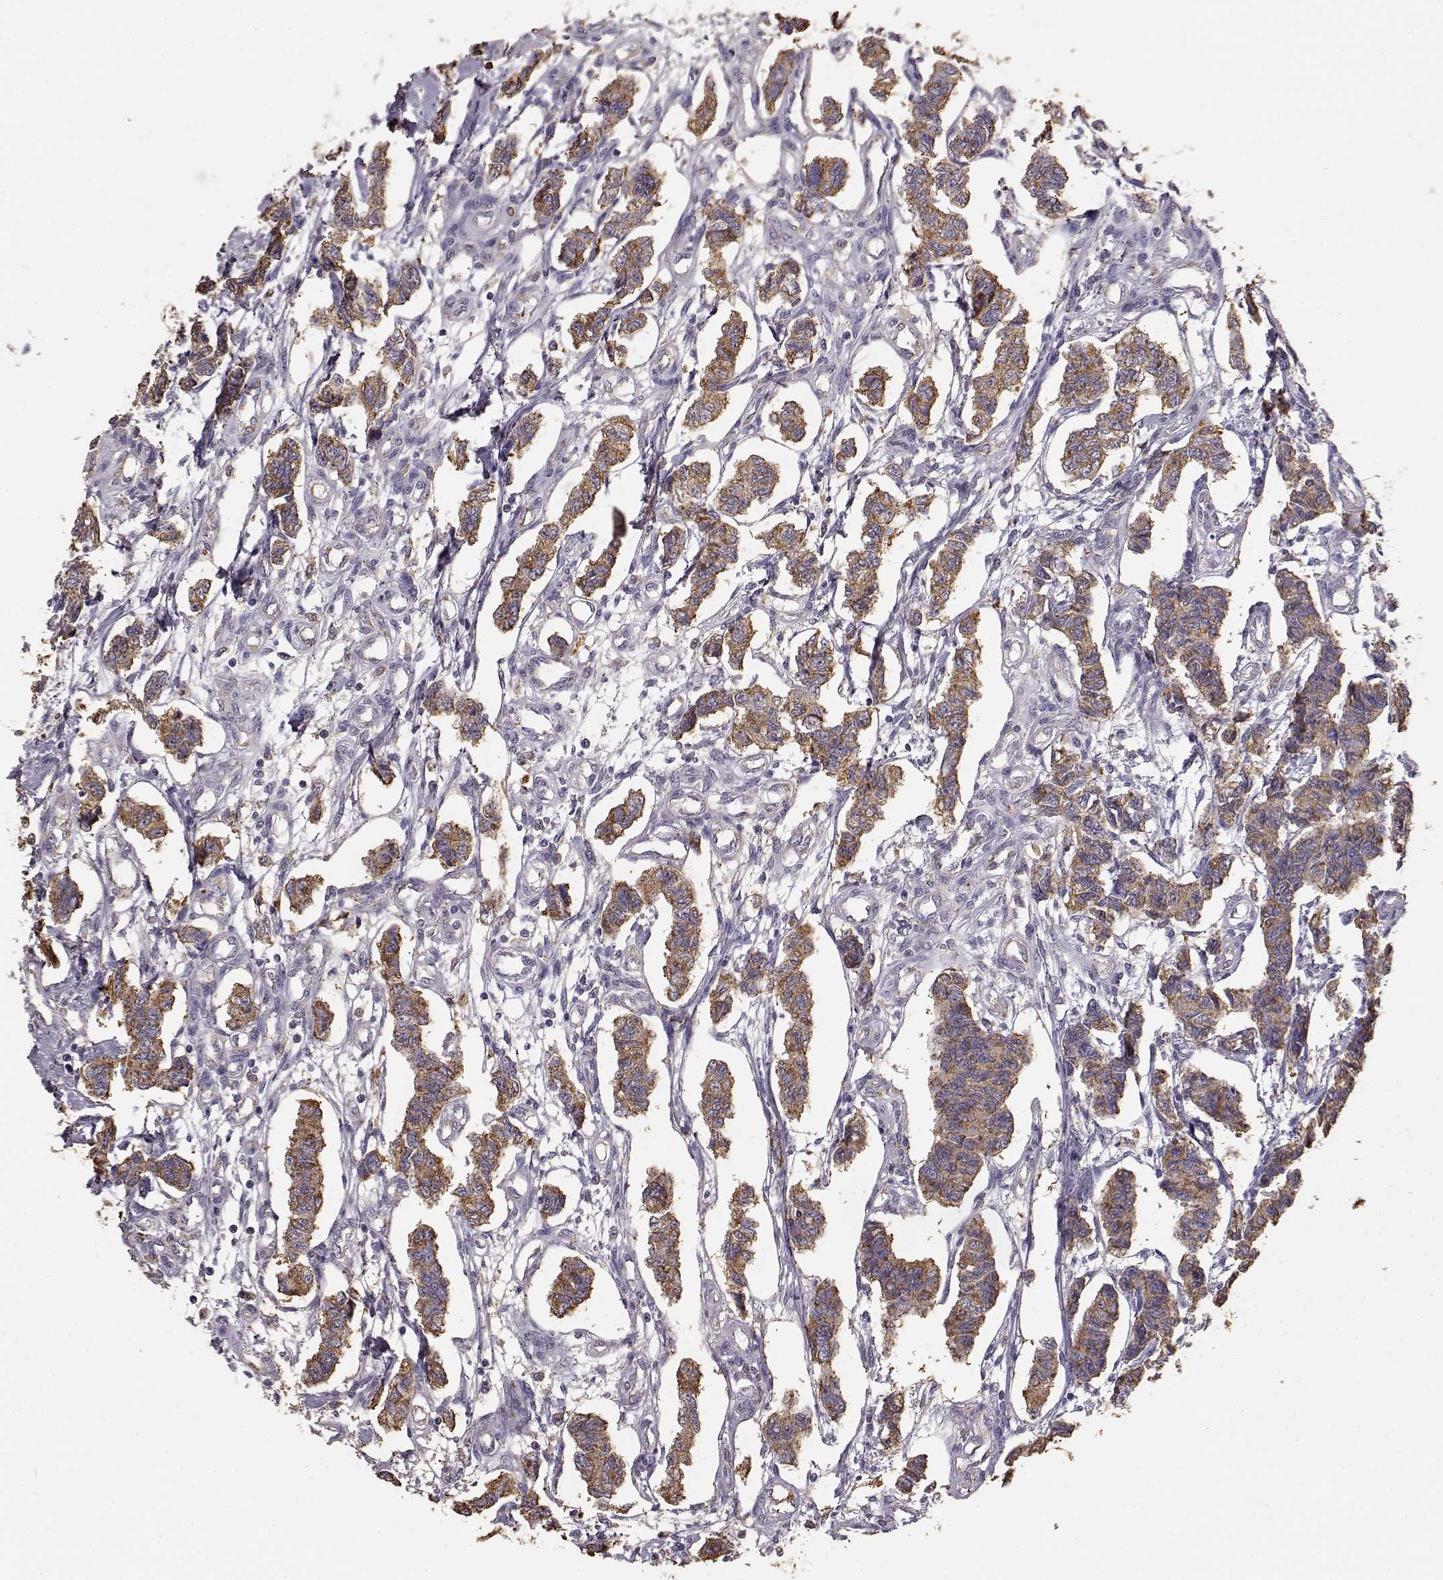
{"staining": {"intensity": "moderate", "quantity": ">75%", "location": "cytoplasmic/membranous"}, "tissue": "carcinoid", "cell_type": "Tumor cells", "image_type": "cancer", "snomed": [{"axis": "morphology", "description": "Carcinoid, malignant, NOS"}, {"axis": "topography", "description": "Kidney"}], "caption": "A micrograph of carcinoid (malignant) stained for a protein demonstrates moderate cytoplasmic/membranous brown staining in tumor cells.", "gene": "GABRG3", "patient": {"sex": "female", "age": 41}}